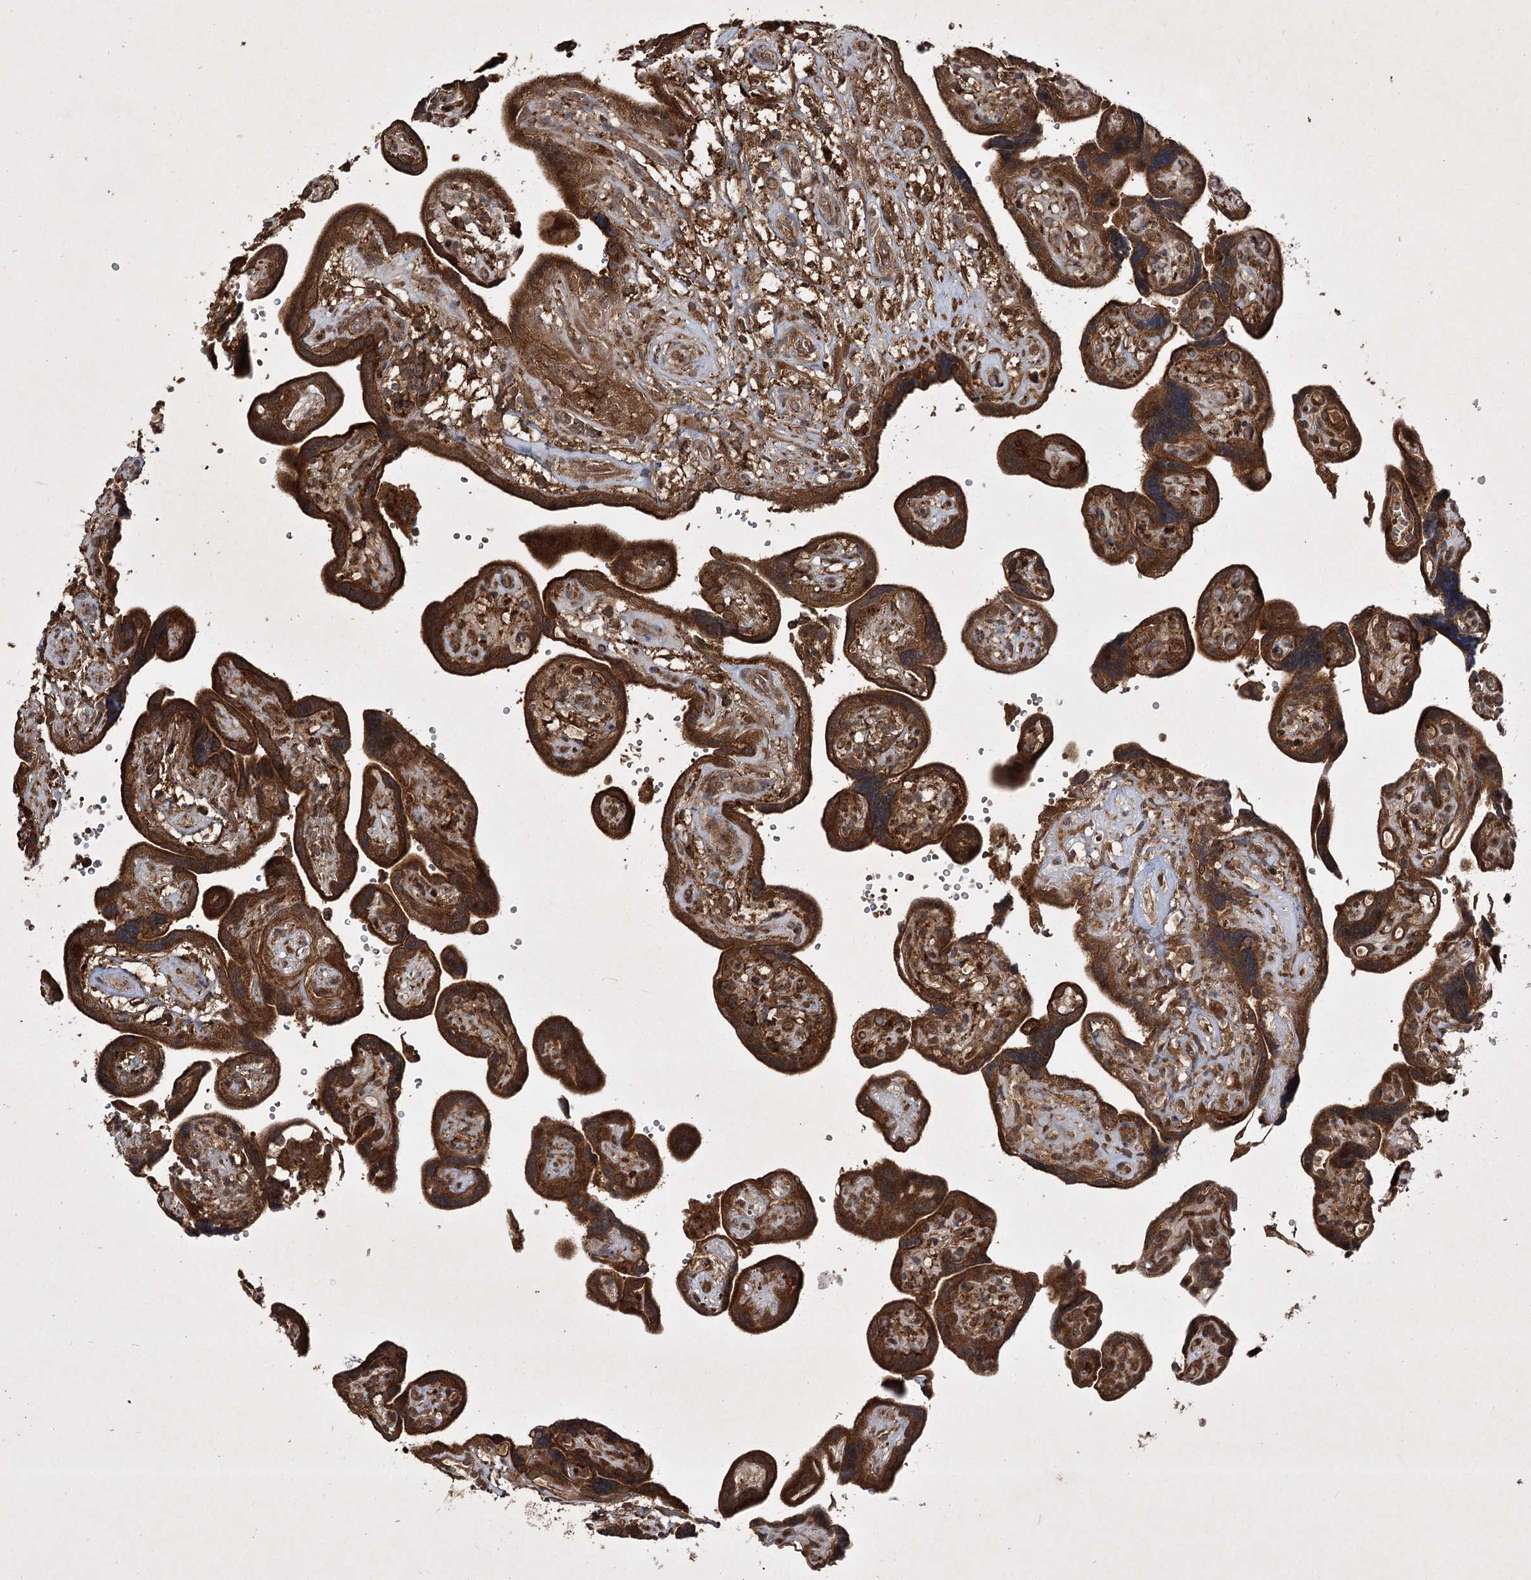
{"staining": {"intensity": "strong", "quantity": ">75%", "location": "cytoplasmic/membranous"}, "tissue": "placenta", "cell_type": "Decidual cells", "image_type": "normal", "snomed": [{"axis": "morphology", "description": "Normal tissue, NOS"}, {"axis": "topography", "description": "Placenta"}], "caption": "Immunohistochemical staining of benign placenta exhibits high levels of strong cytoplasmic/membranous positivity in approximately >75% of decidual cells. The protein is shown in brown color, while the nuclei are stained blue.", "gene": "DNAJC13", "patient": {"sex": "female", "age": 30}}